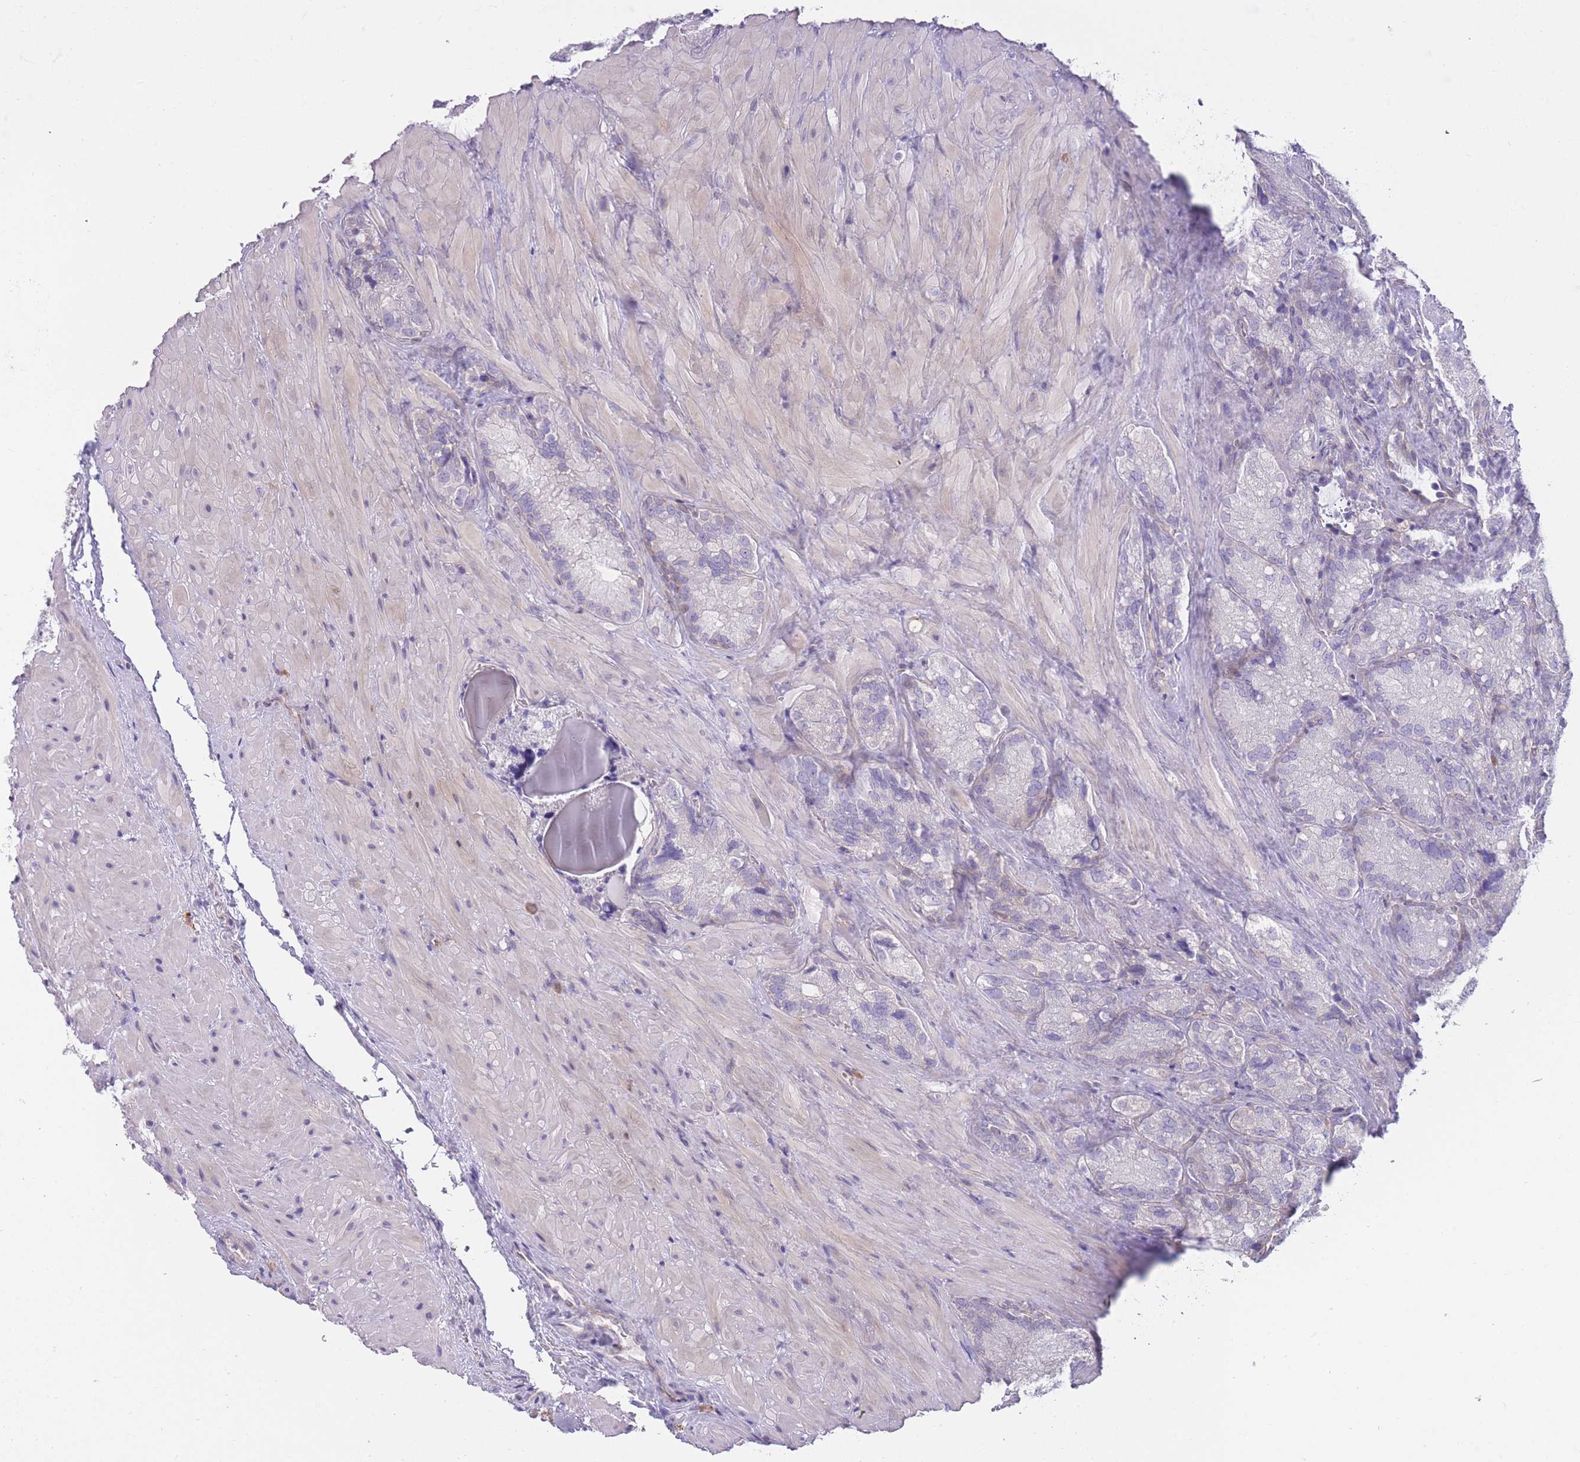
{"staining": {"intensity": "negative", "quantity": "none", "location": "none"}, "tissue": "seminal vesicle", "cell_type": "Glandular cells", "image_type": "normal", "snomed": [{"axis": "morphology", "description": "Normal tissue, NOS"}, {"axis": "topography", "description": "Seminal veicle"}], "caption": "High power microscopy image of an immunohistochemistry (IHC) micrograph of benign seminal vesicle, revealing no significant positivity in glandular cells. (Stains: DAB immunohistochemistry (IHC) with hematoxylin counter stain, Microscopy: brightfield microscopy at high magnification).", "gene": "IMPG1", "patient": {"sex": "male", "age": 62}}